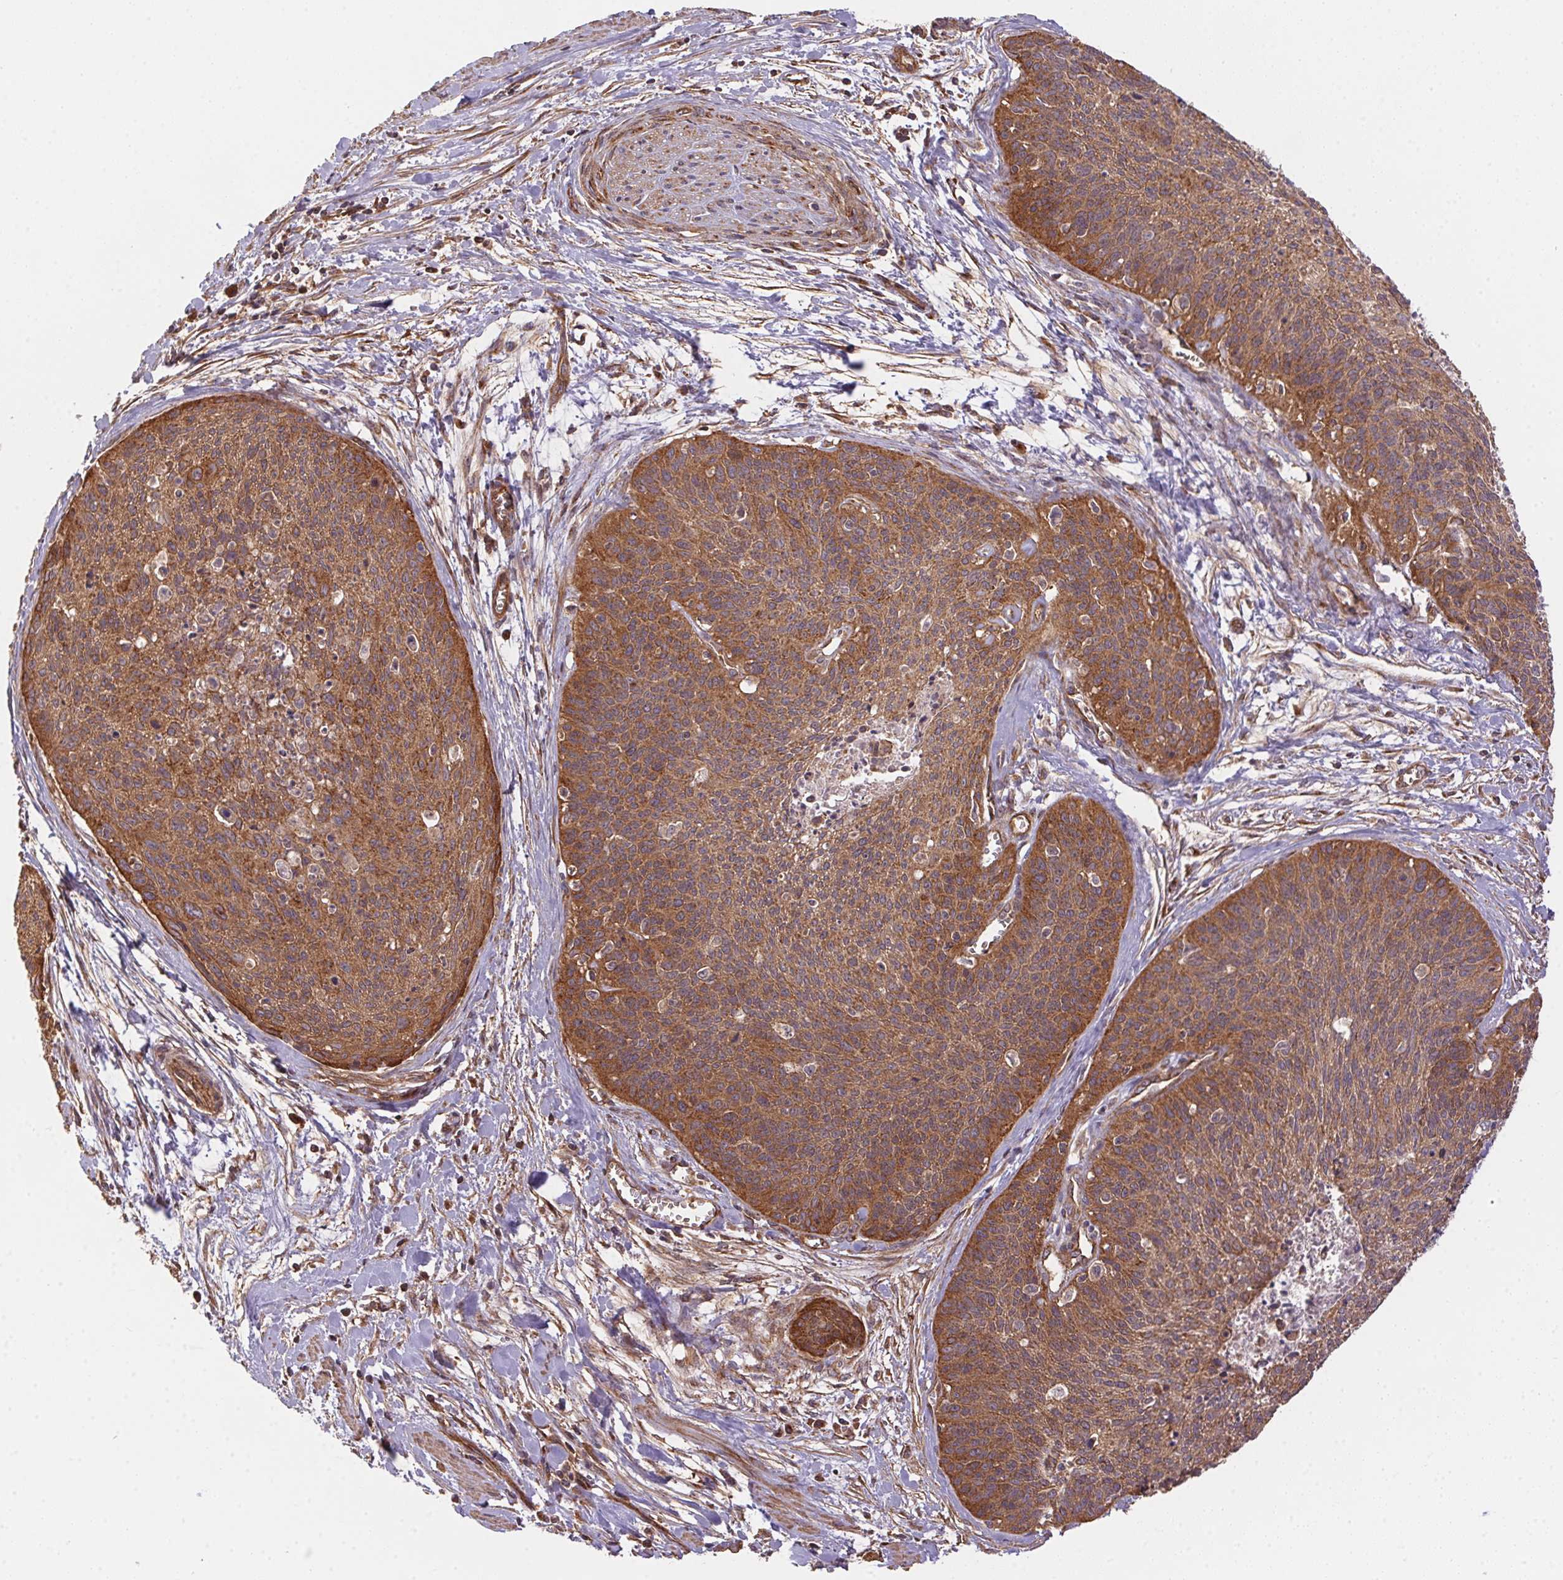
{"staining": {"intensity": "moderate", "quantity": ">75%", "location": "cytoplasmic/membranous"}, "tissue": "cervical cancer", "cell_type": "Tumor cells", "image_type": "cancer", "snomed": [{"axis": "morphology", "description": "Squamous cell carcinoma, NOS"}, {"axis": "topography", "description": "Cervix"}], "caption": "Immunohistochemistry (IHC) (DAB (3,3'-diaminobenzidine)) staining of cervical cancer (squamous cell carcinoma) shows moderate cytoplasmic/membranous protein positivity in approximately >75% of tumor cells.", "gene": "USE1", "patient": {"sex": "female", "age": 55}}